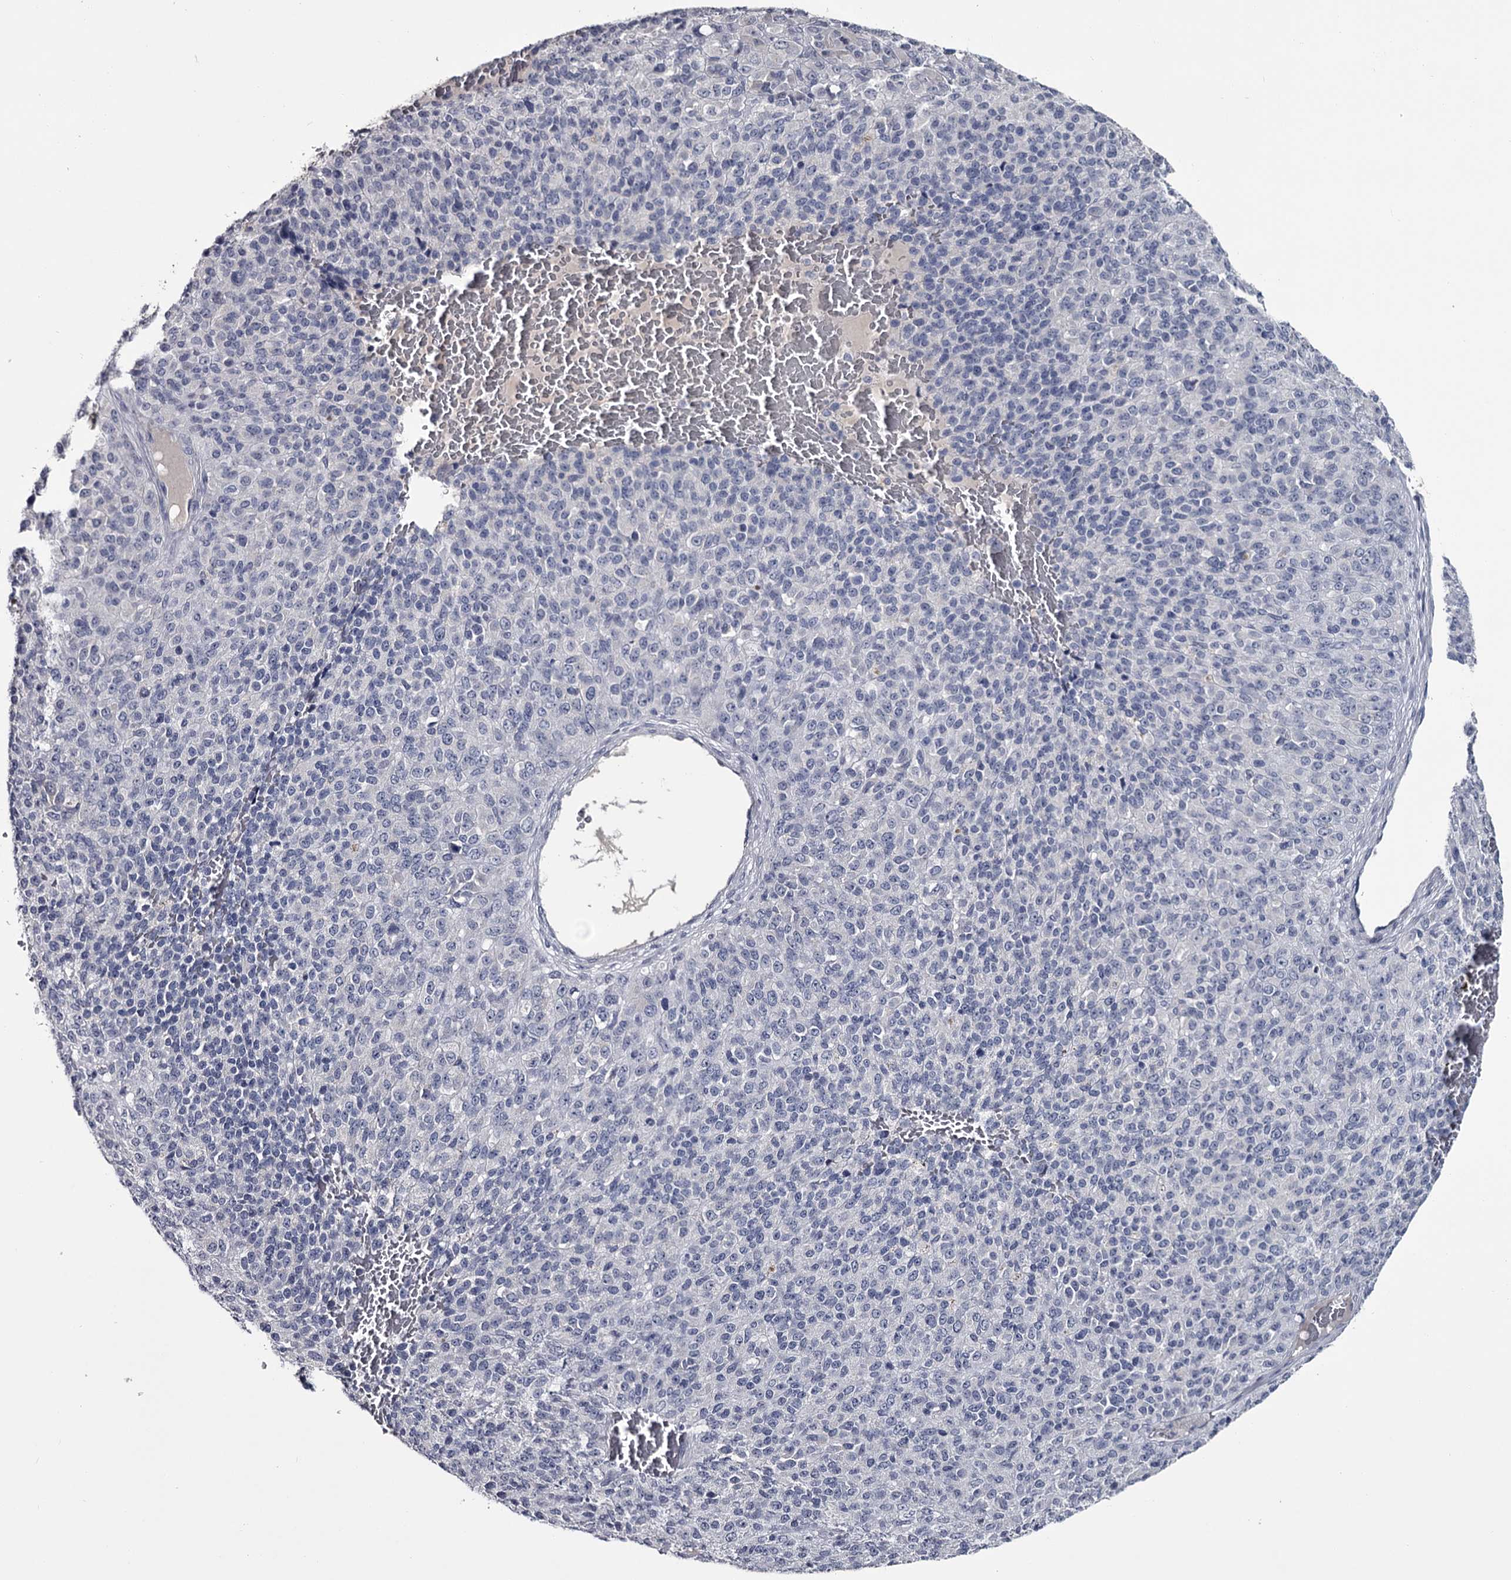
{"staining": {"intensity": "negative", "quantity": "none", "location": "none"}, "tissue": "melanoma", "cell_type": "Tumor cells", "image_type": "cancer", "snomed": [{"axis": "morphology", "description": "Malignant melanoma, Metastatic site"}, {"axis": "topography", "description": "Brain"}], "caption": "An IHC histopathology image of malignant melanoma (metastatic site) is shown. There is no staining in tumor cells of malignant melanoma (metastatic site).", "gene": "DAO", "patient": {"sex": "female", "age": 56}}